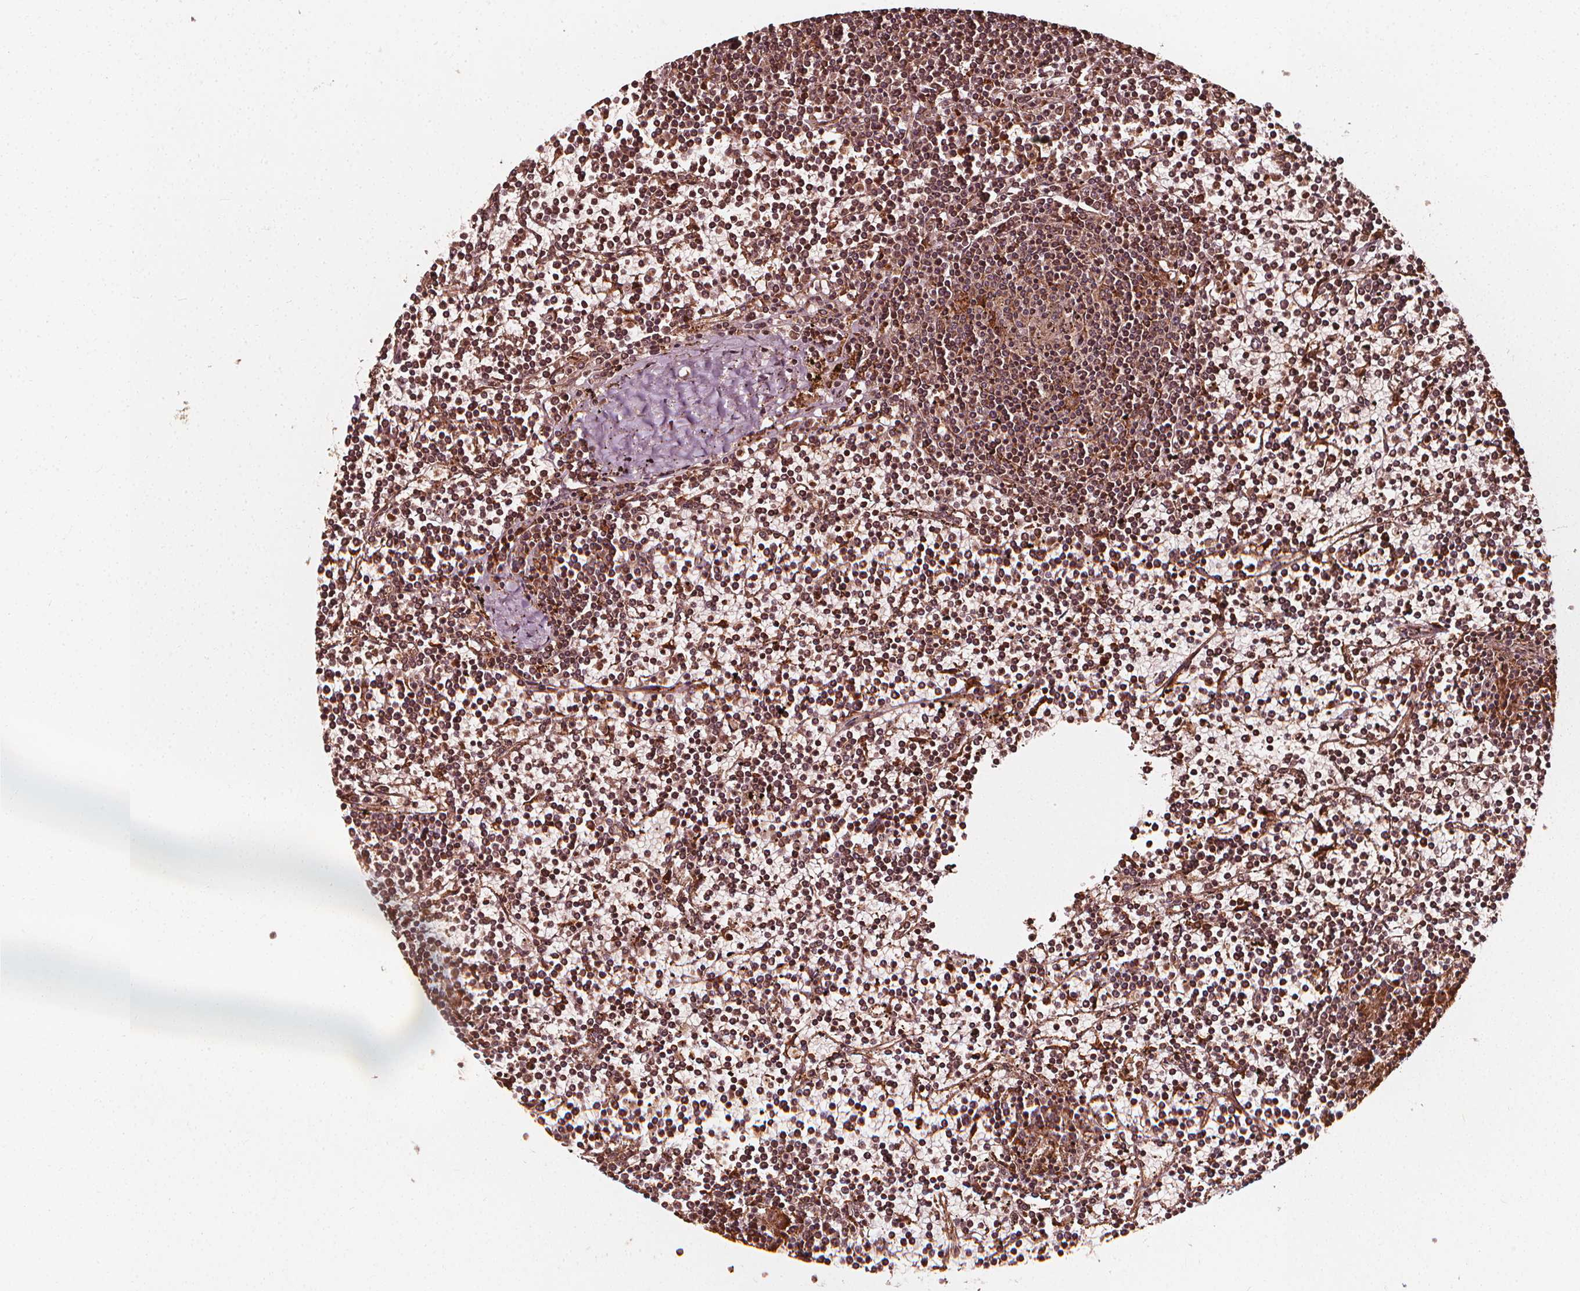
{"staining": {"intensity": "moderate", "quantity": ">75%", "location": "cytoplasmic/membranous,nuclear"}, "tissue": "lymphoma", "cell_type": "Tumor cells", "image_type": "cancer", "snomed": [{"axis": "morphology", "description": "Malignant lymphoma, non-Hodgkin's type, Low grade"}, {"axis": "topography", "description": "Spleen"}], "caption": "Immunohistochemistry micrograph of neoplastic tissue: human lymphoma stained using immunohistochemistry exhibits medium levels of moderate protein expression localized specifically in the cytoplasmic/membranous and nuclear of tumor cells, appearing as a cytoplasmic/membranous and nuclear brown color.", "gene": "NPC1", "patient": {"sex": "female", "age": 19}}